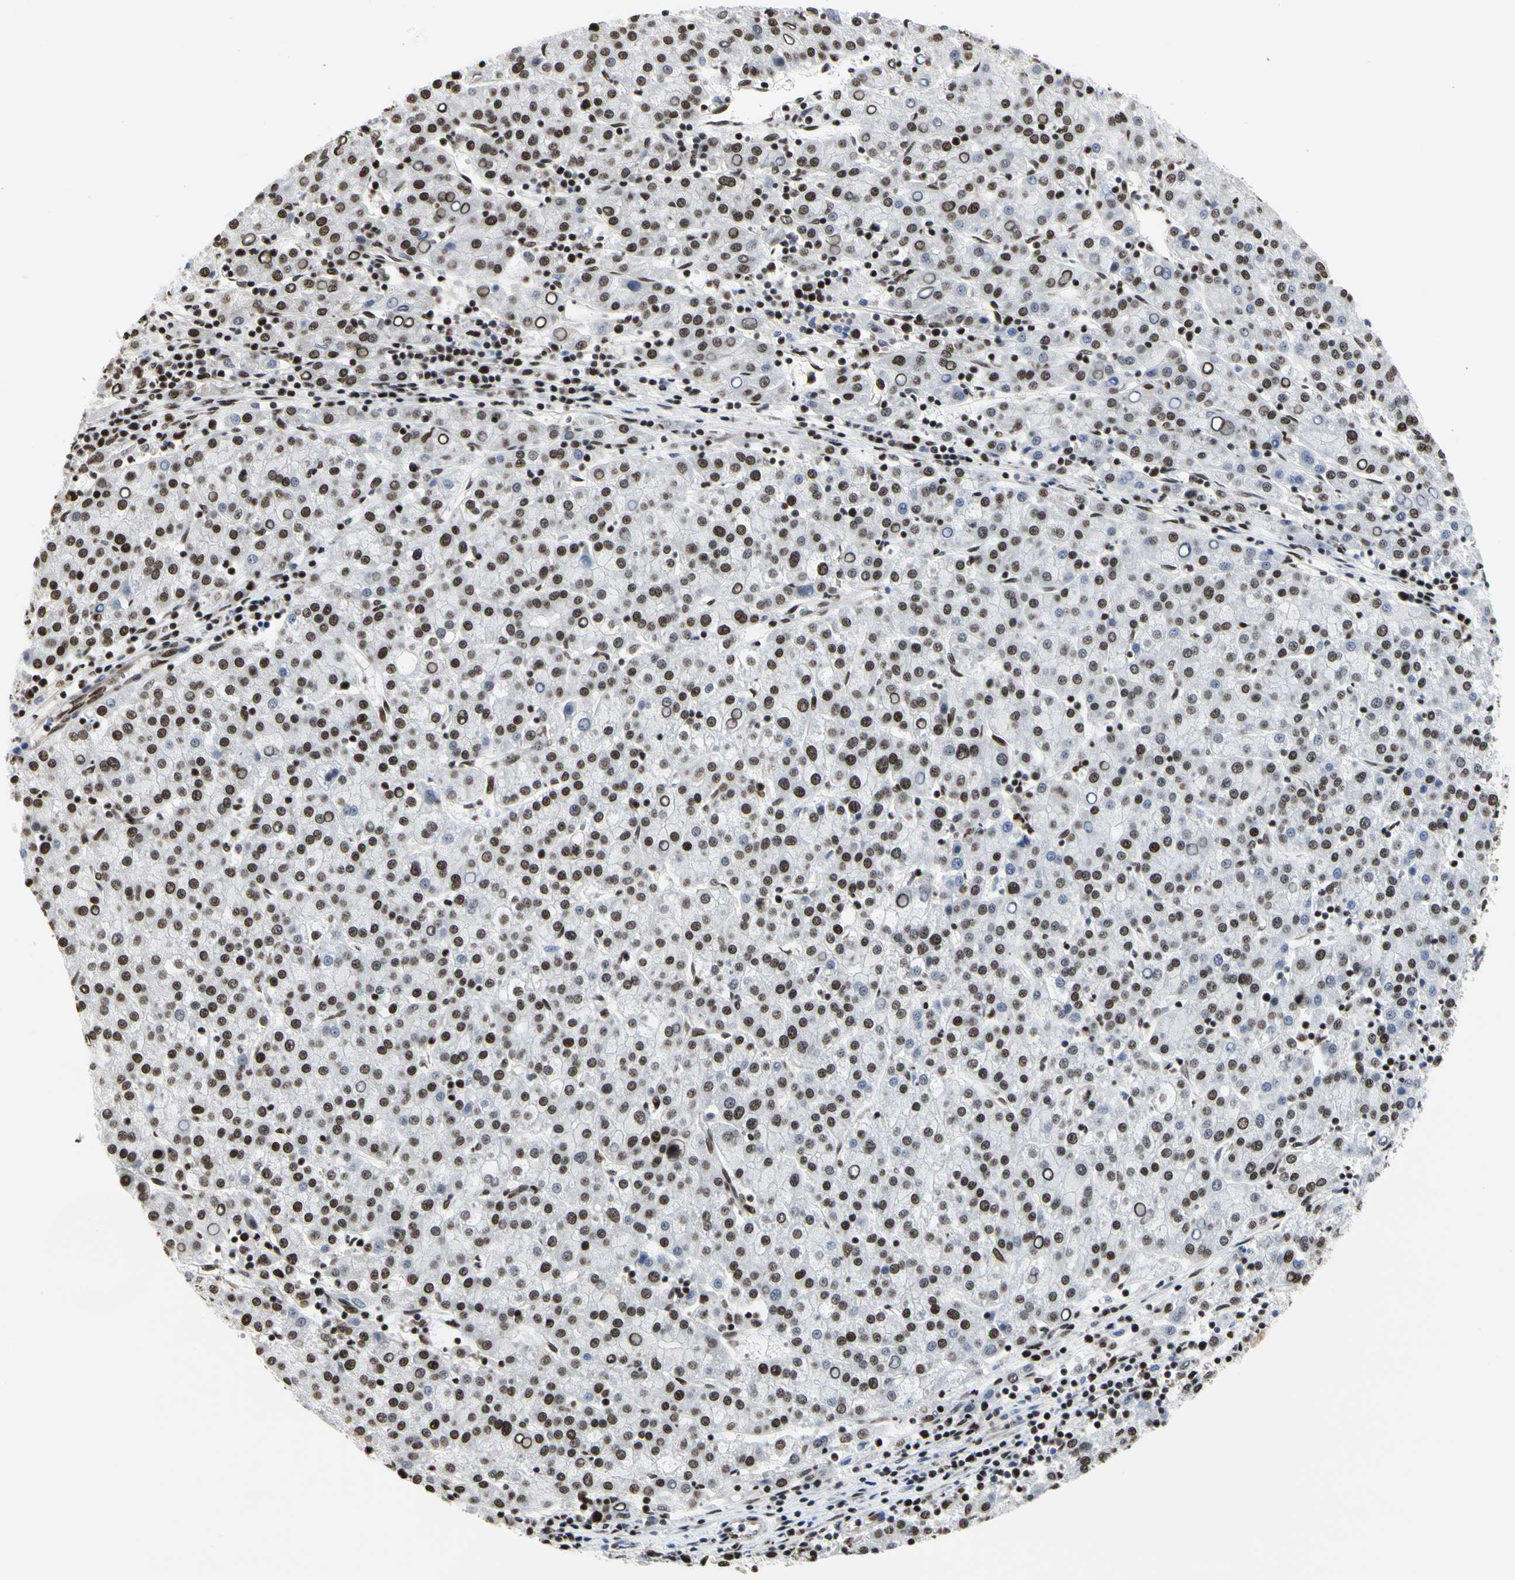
{"staining": {"intensity": "moderate", "quantity": "25%-75%", "location": "nuclear"}, "tissue": "liver cancer", "cell_type": "Tumor cells", "image_type": "cancer", "snomed": [{"axis": "morphology", "description": "Carcinoma, Hepatocellular, NOS"}, {"axis": "topography", "description": "Liver"}], "caption": "An image of human liver cancer (hepatocellular carcinoma) stained for a protein displays moderate nuclear brown staining in tumor cells. The staining was performed using DAB (3,3'-diaminobenzidine) to visualize the protein expression in brown, while the nuclei were stained in blue with hematoxylin (Magnification: 20x).", "gene": "PRMT3", "patient": {"sex": "female", "age": 58}}